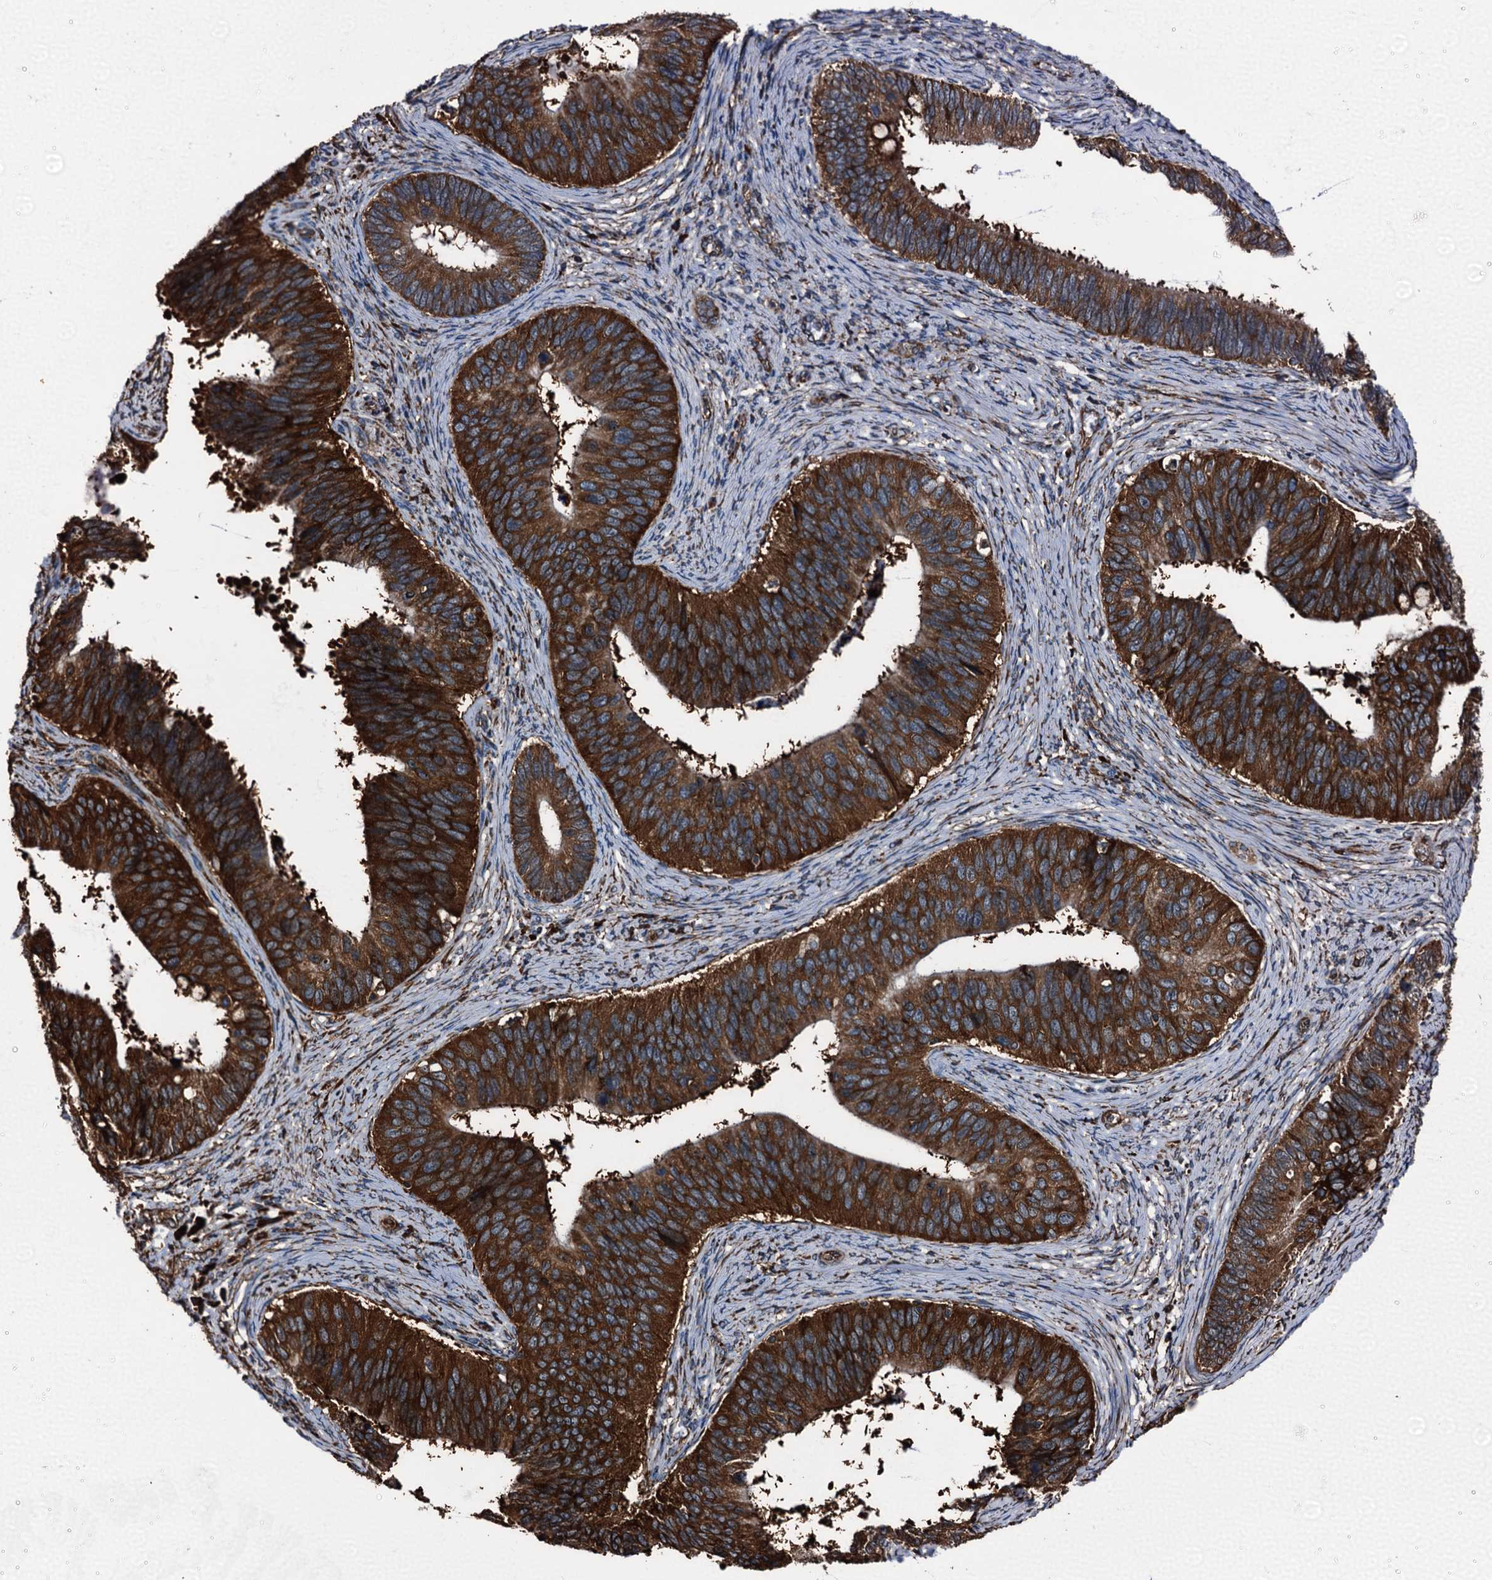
{"staining": {"intensity": "strong", "quantity": ">75%", "location": "cytoplasmic/membranous"}, "tissue": "cervical cancer", "cell_type": "Tumor cells", "image_type": "cancer", "snomed": [{"axis": "morphology", "description": "Adenocarcinoma, NOS"}, {"axis": "topography", "description": "Cervix"}], "caption": "Immunohistochemical staining of human cervical cancer displays strong cytoplasmic/membranous protein expression in approximately >75% of tumor cells. The staining was performed using DAB (3,3'-diaminobenzidine) to visualize the protein expression in brown, while the nuclei were stained in blue with hematoxylin (Magnification: 20x).", "gene": "ATP2C1", "patient": {"sex": "female", "age": 42}}